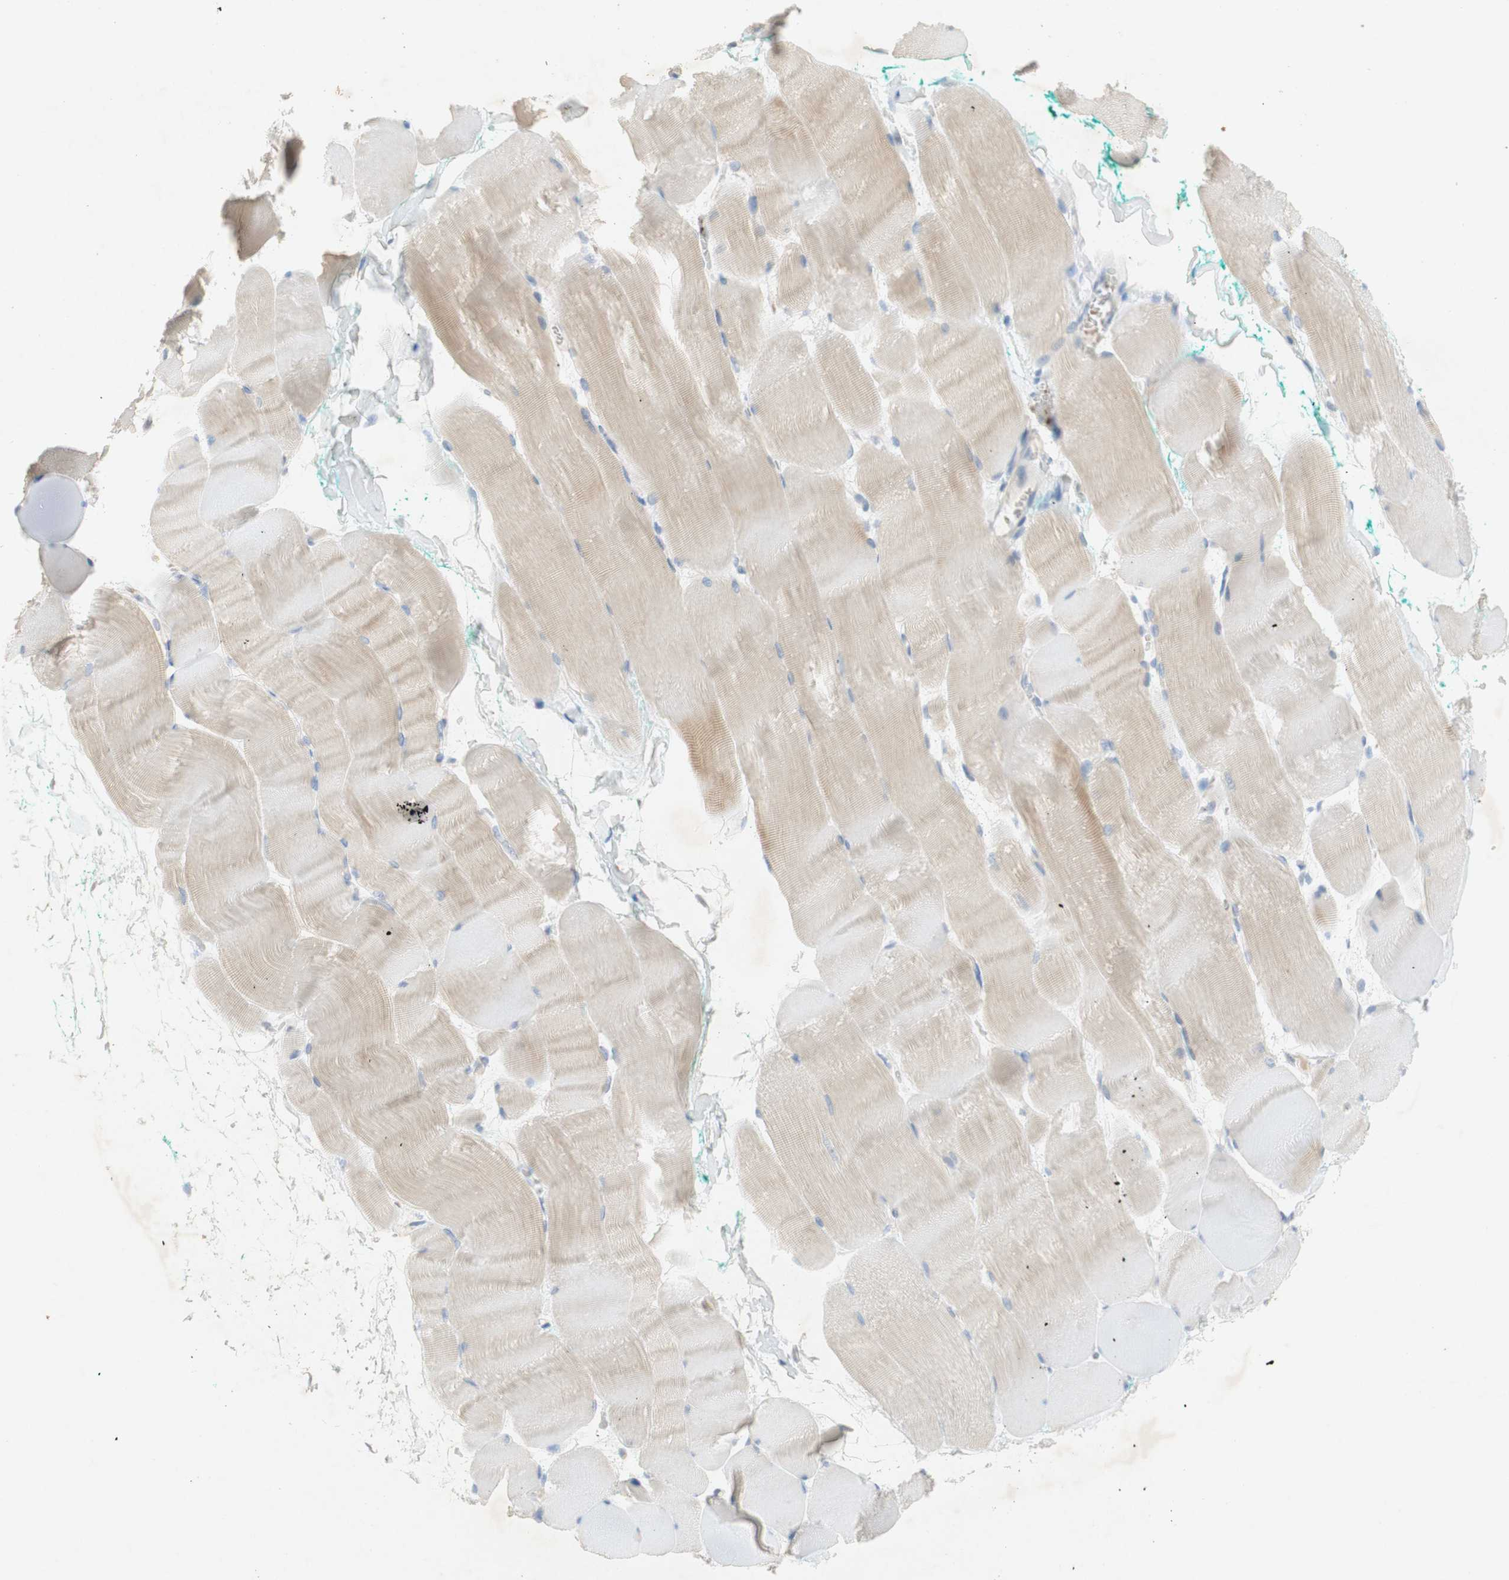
{"staining": {"intensity": "weak", "quantity": "<25%", "location": "cytoplasmic/membranous"}, "tissue": "skeletal muscle", "cell_type": "Myocytes", "image_type": "normal", "snomed": [{"axis": "morphology", "description": "Normal tissue, NOS"}, {"axis": "morphology", "description": "Squamous cell carcinoma, NOS"}, {"axis": "topography", "description": "Skeletal muscle"}], "caption": "Immunohistochemistry image of normal skeletal muscle: skeletal muscle stained with DAB (3,3'-diaminobenzidine) shows no significant protein expression in myocytes.", "gene": "EPO", "patient": {"sex": "male", "age": 51}}